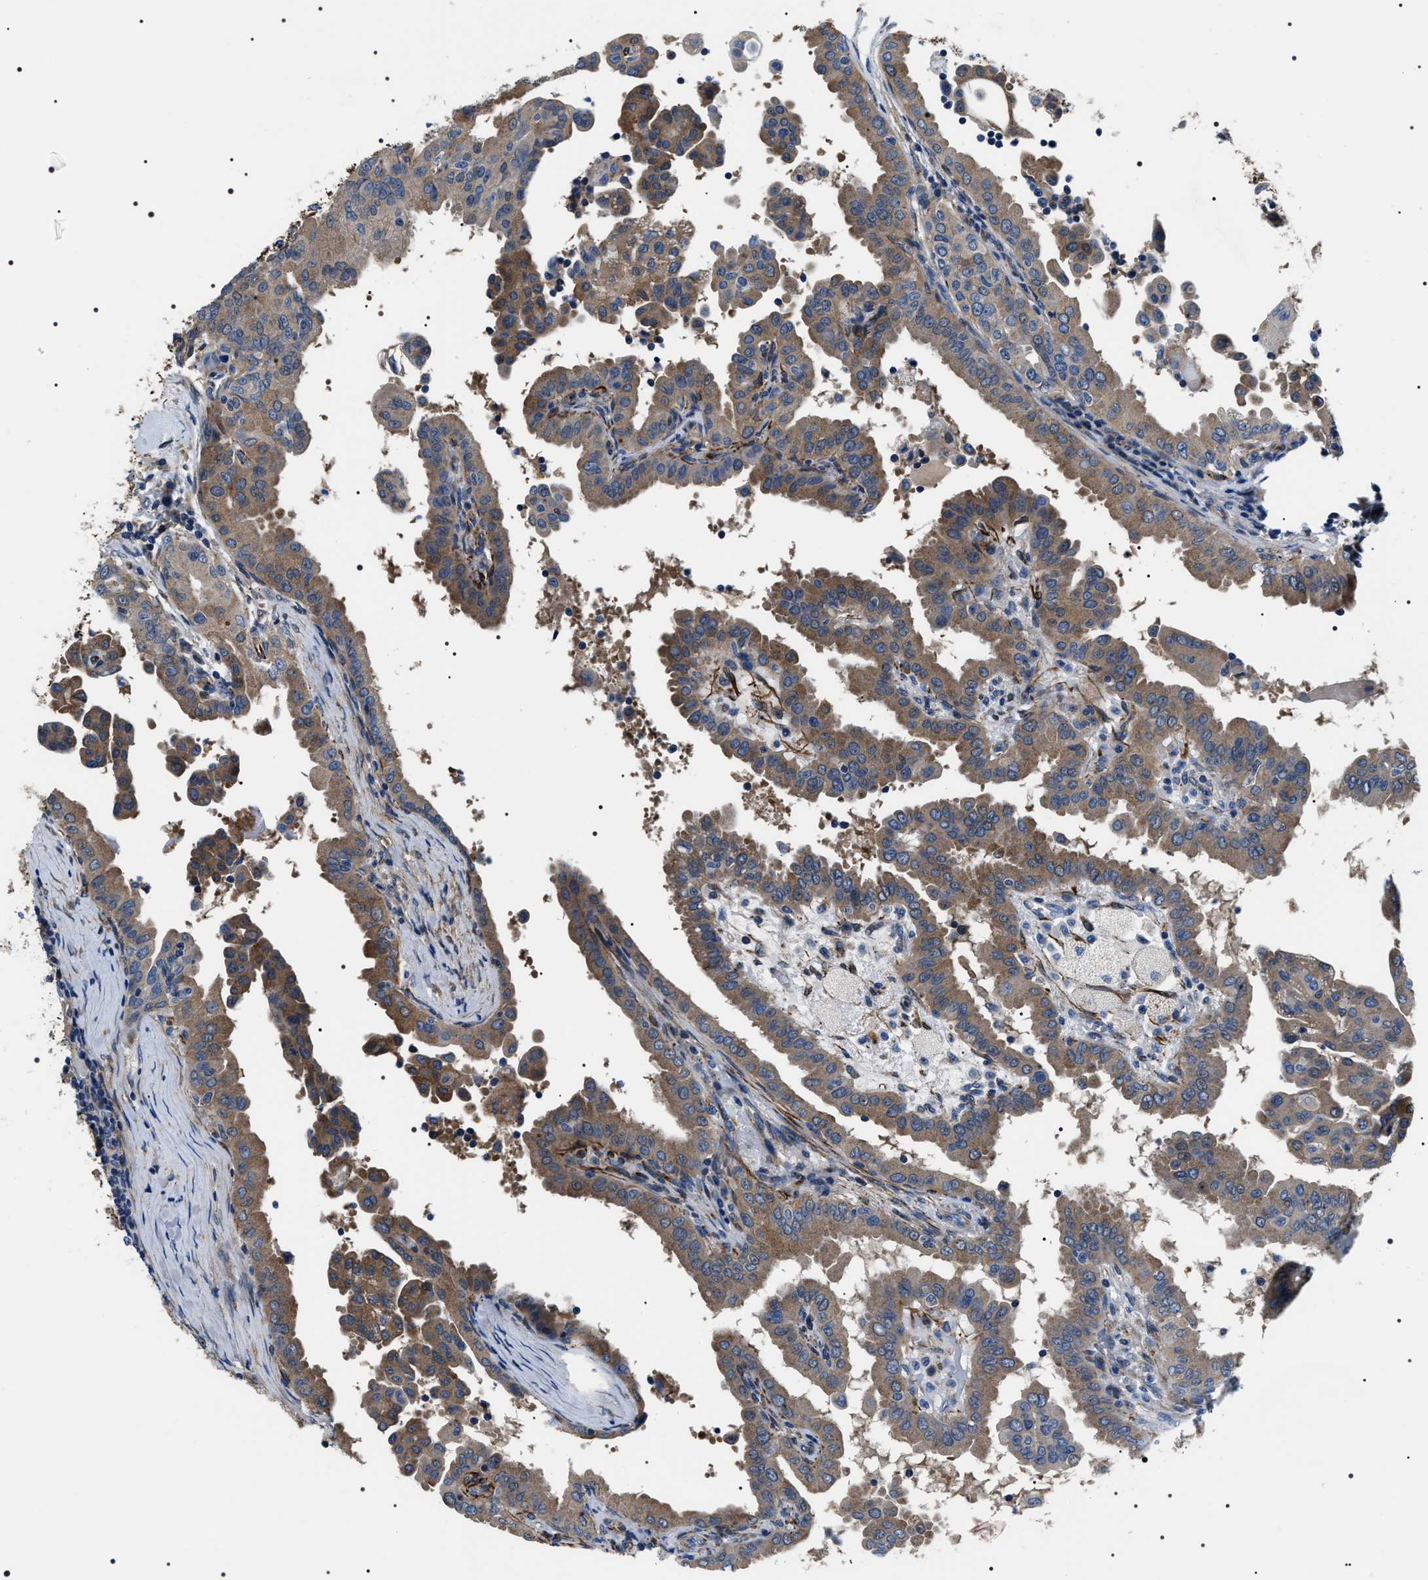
{"staining": {"intensity": "moderate", "quantity": ">75%", "location": "cytoplasmic/membranous"}, "tissue": "thyroid cancer", "cell_type": "Tumor cells", "image_type": "cancer", "snomed": [{"axis": "morphology", "description": "Papillary adenocarcinoma, NOS"}, {"axis": "topography", "description": "Thyroid gland"}], "caption": "Thyroid cancer stained with a protein marker demonstrates moderate staining in tumor cells.", "gene": "BAG2", "patient": {"sex": "male", "age": 33}}